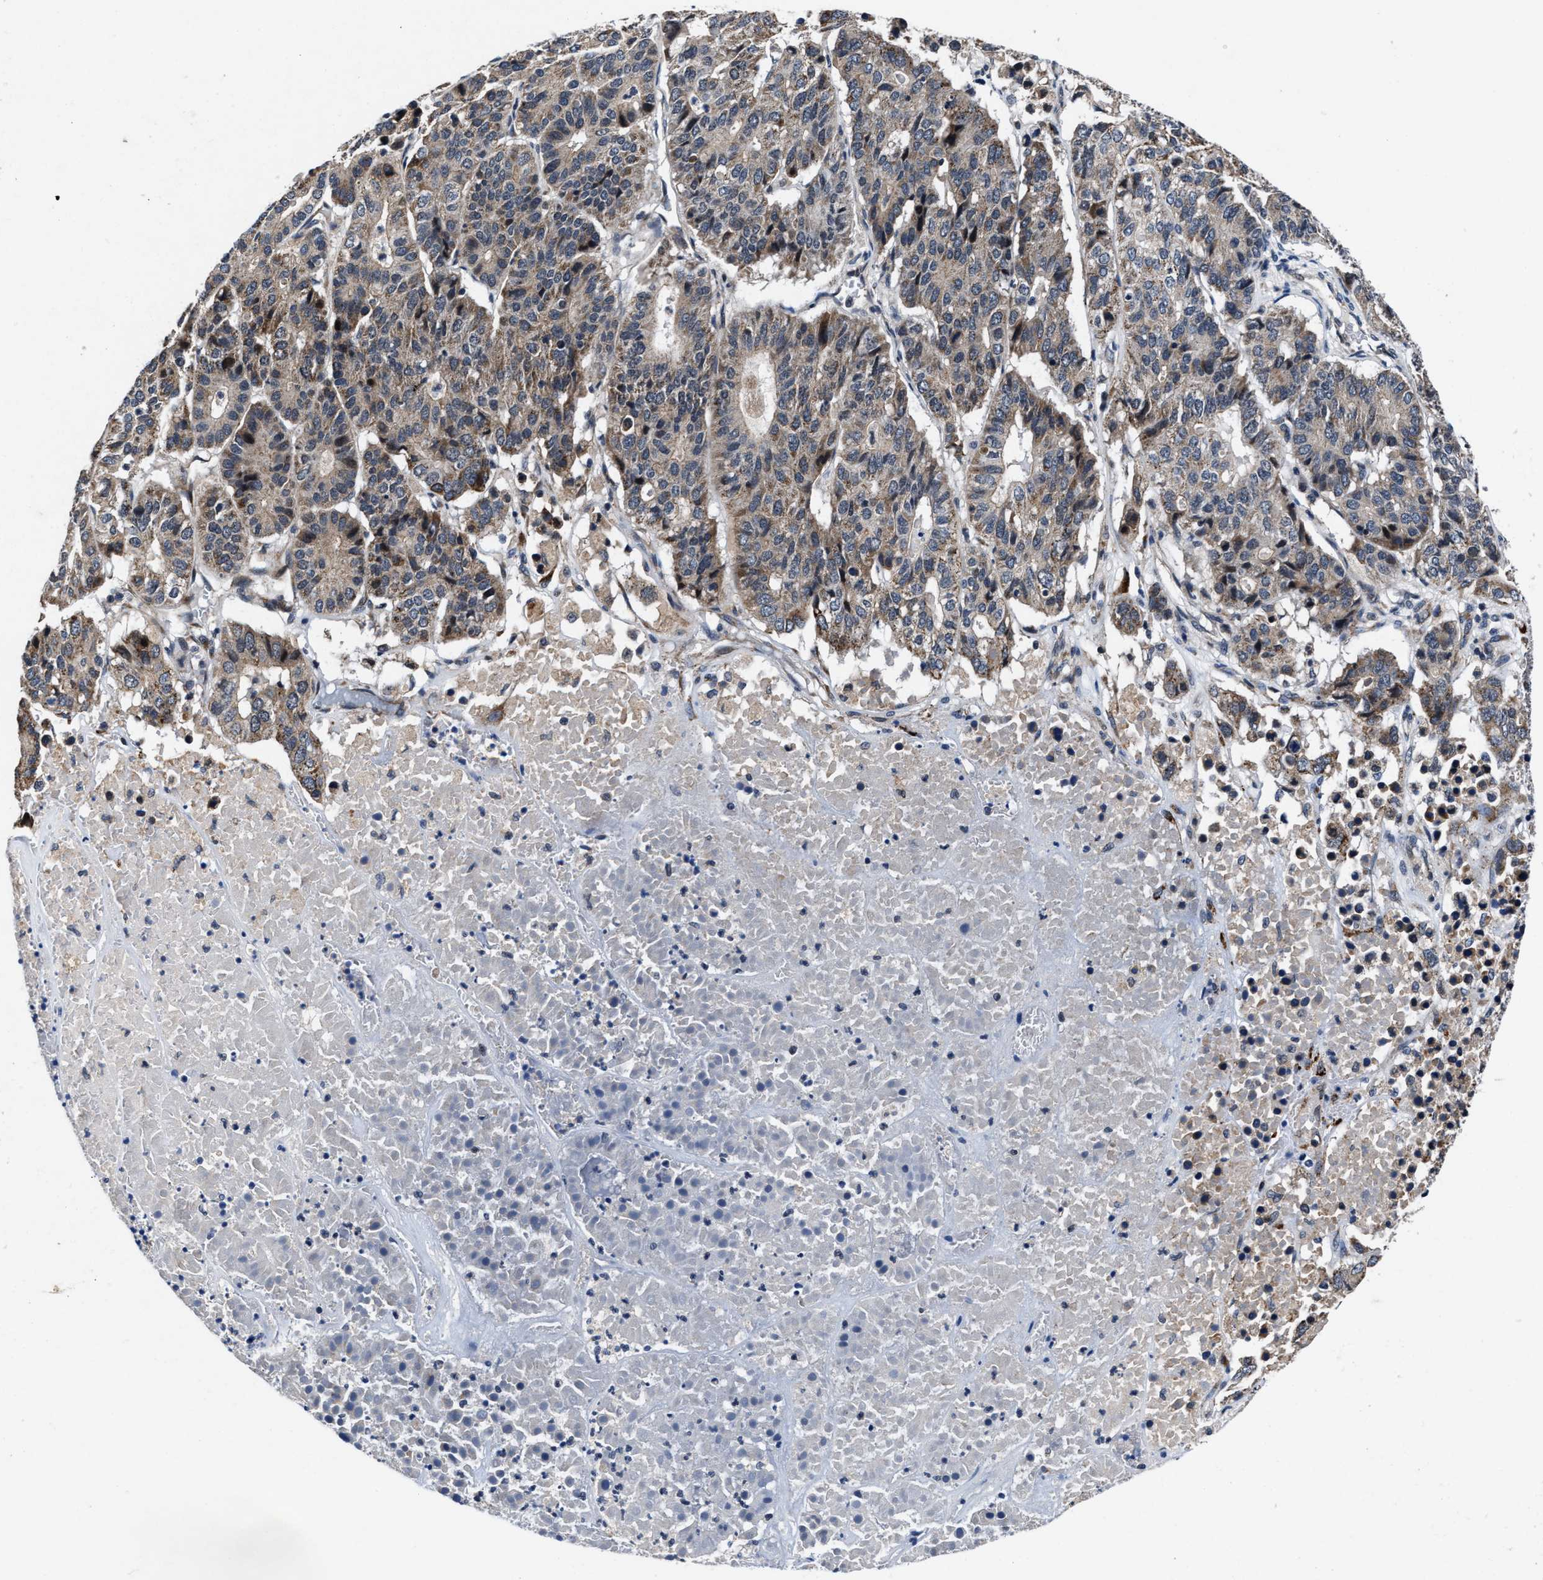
{"staining": {"intensity": "weak", "quantity": ">75%", "location": "cytoplasmic/membranous"}, "tissue": "pancreatic cancer", "cell_type": "Tumor cells", "image_type": "cancer", "snomed": [{"axis": "morphology", "description": "Adenocarcinoma, NOS"}, {"axis": "topography", "description": "Pancreas"}], "caption": "Tumor cells exhibit weak cytoplasmic/membranous staining in approximately >75% of cells in pancreatic adenocarcinoma. The staining was performed using DAB (3,3'-diaminobenzidine) to visualize the protein expression in brown, while the nuclei were stained in blue with hematoxylin (Magnification: 20x).", "gene": "TMEM53", "patient": {"sex": "male", "age": 50}}